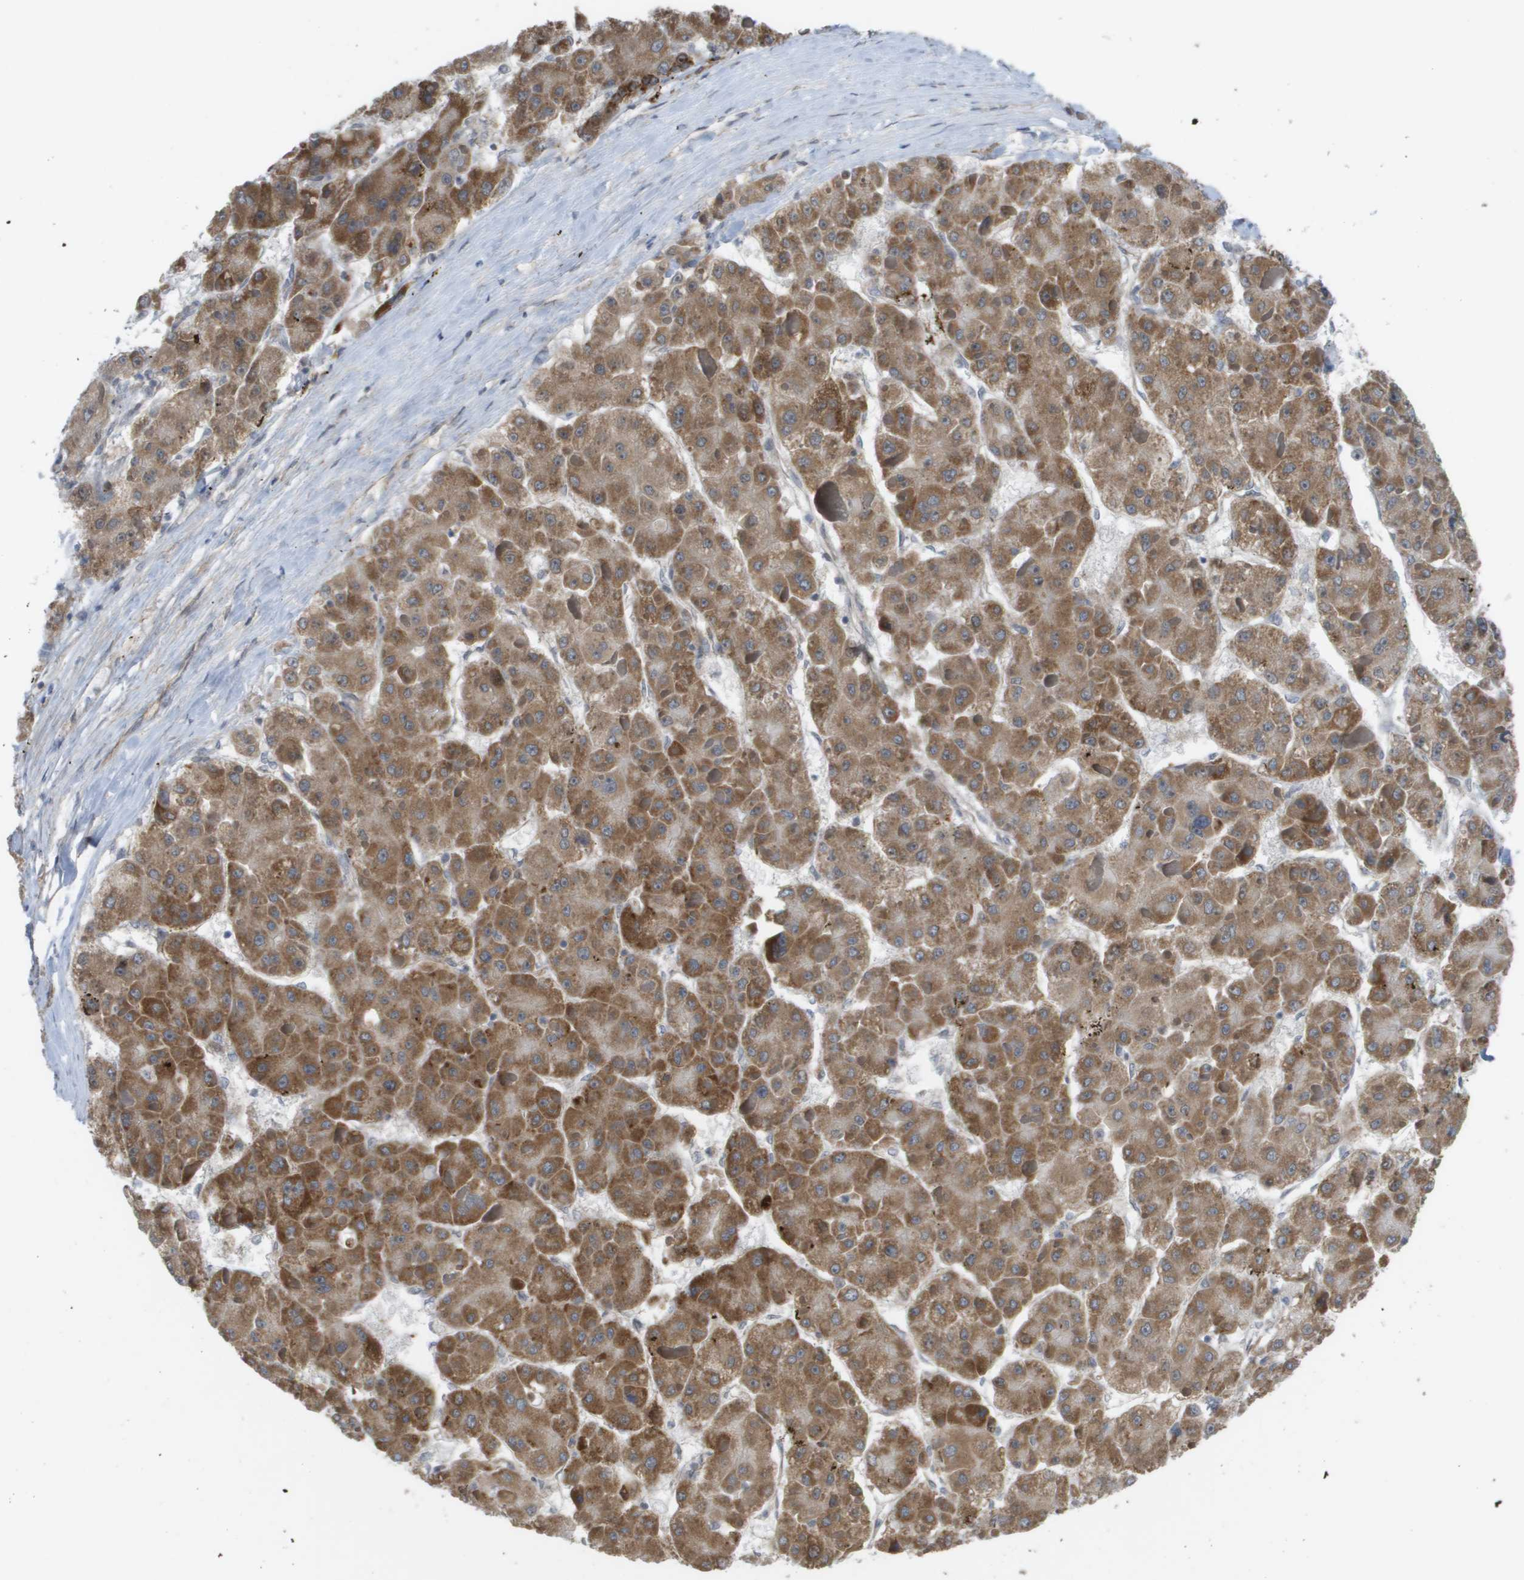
{"staining": {"intensity": "moderate", "quantity": ">75%", "location": "cytoplasmic/membranous"}, "tissue": "liver cancer", "cell_type": "Tumor cells", "image_type": "cancer", "snomed": [{"axis": "morphology", "description": "Carcinoma, Hepatocellular, NOS"}, {"axis": "topography", "description": "Liver"}], "caption": "There is medium levels of moderate cytoplasmic/membranous positivity in tumor cells of liver cancer (hepatocellular carcinoma), as demonstrated by immunohistochemical staining (brown color).", "gene": "MTARC2", "patient": {"sex": "female", "age": 73}}